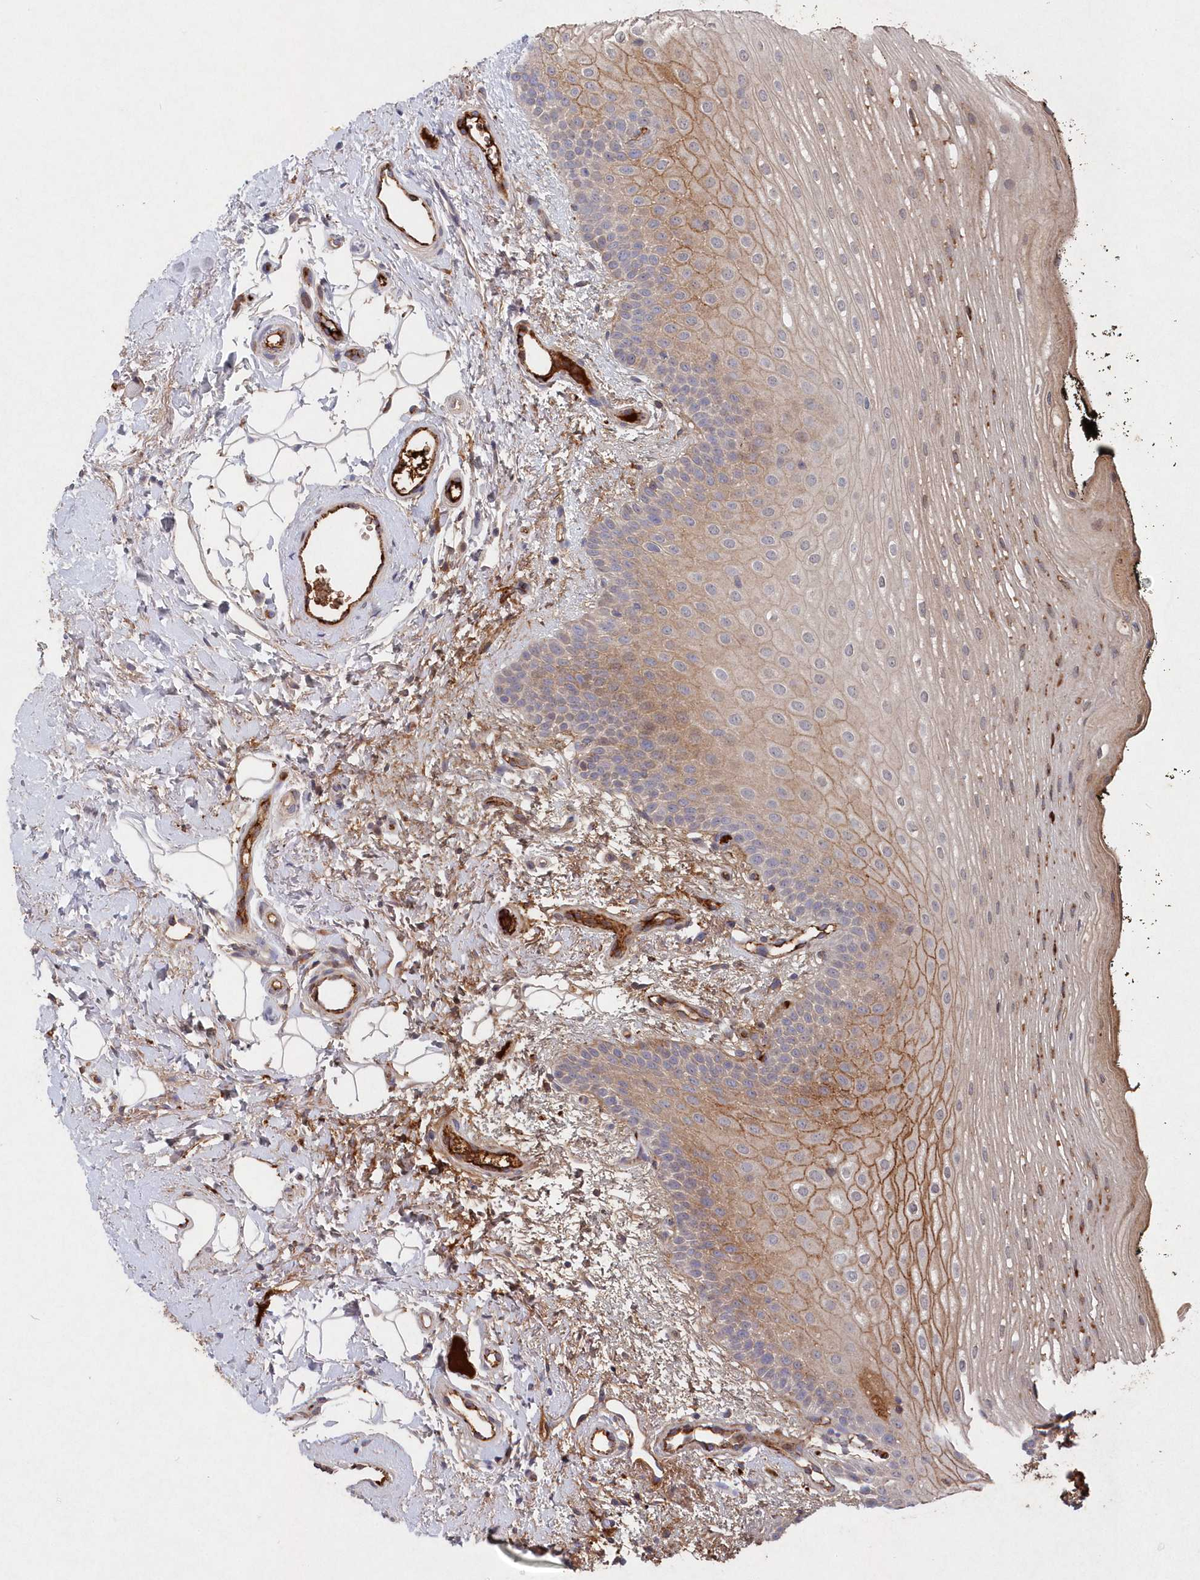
{"staining": {"intensity": "moderate", "quantity": ">75%", "location": "cytoplasmic/membranous"}, "tissue": "oral mucosa", "cell_type": "Squamous epithelial cells", "image_type": "normal", "snomed": [{"axis": "morphology", "description": "No evidence of malignacy"}, {"axis": "topography", "description": "Oral tissue"}, {"axis": "topography", "description": "Head-Neck"}], "caption": "Approximately >75% of squamous epithelial cells in unremarkable oral mucosa reveal moderate cytoplasmic/membranous protein staining as visualized by brown immunohistochemical staining.", "gene": "ABHD14B", "patient": {"sex": "male", "age": 68}}